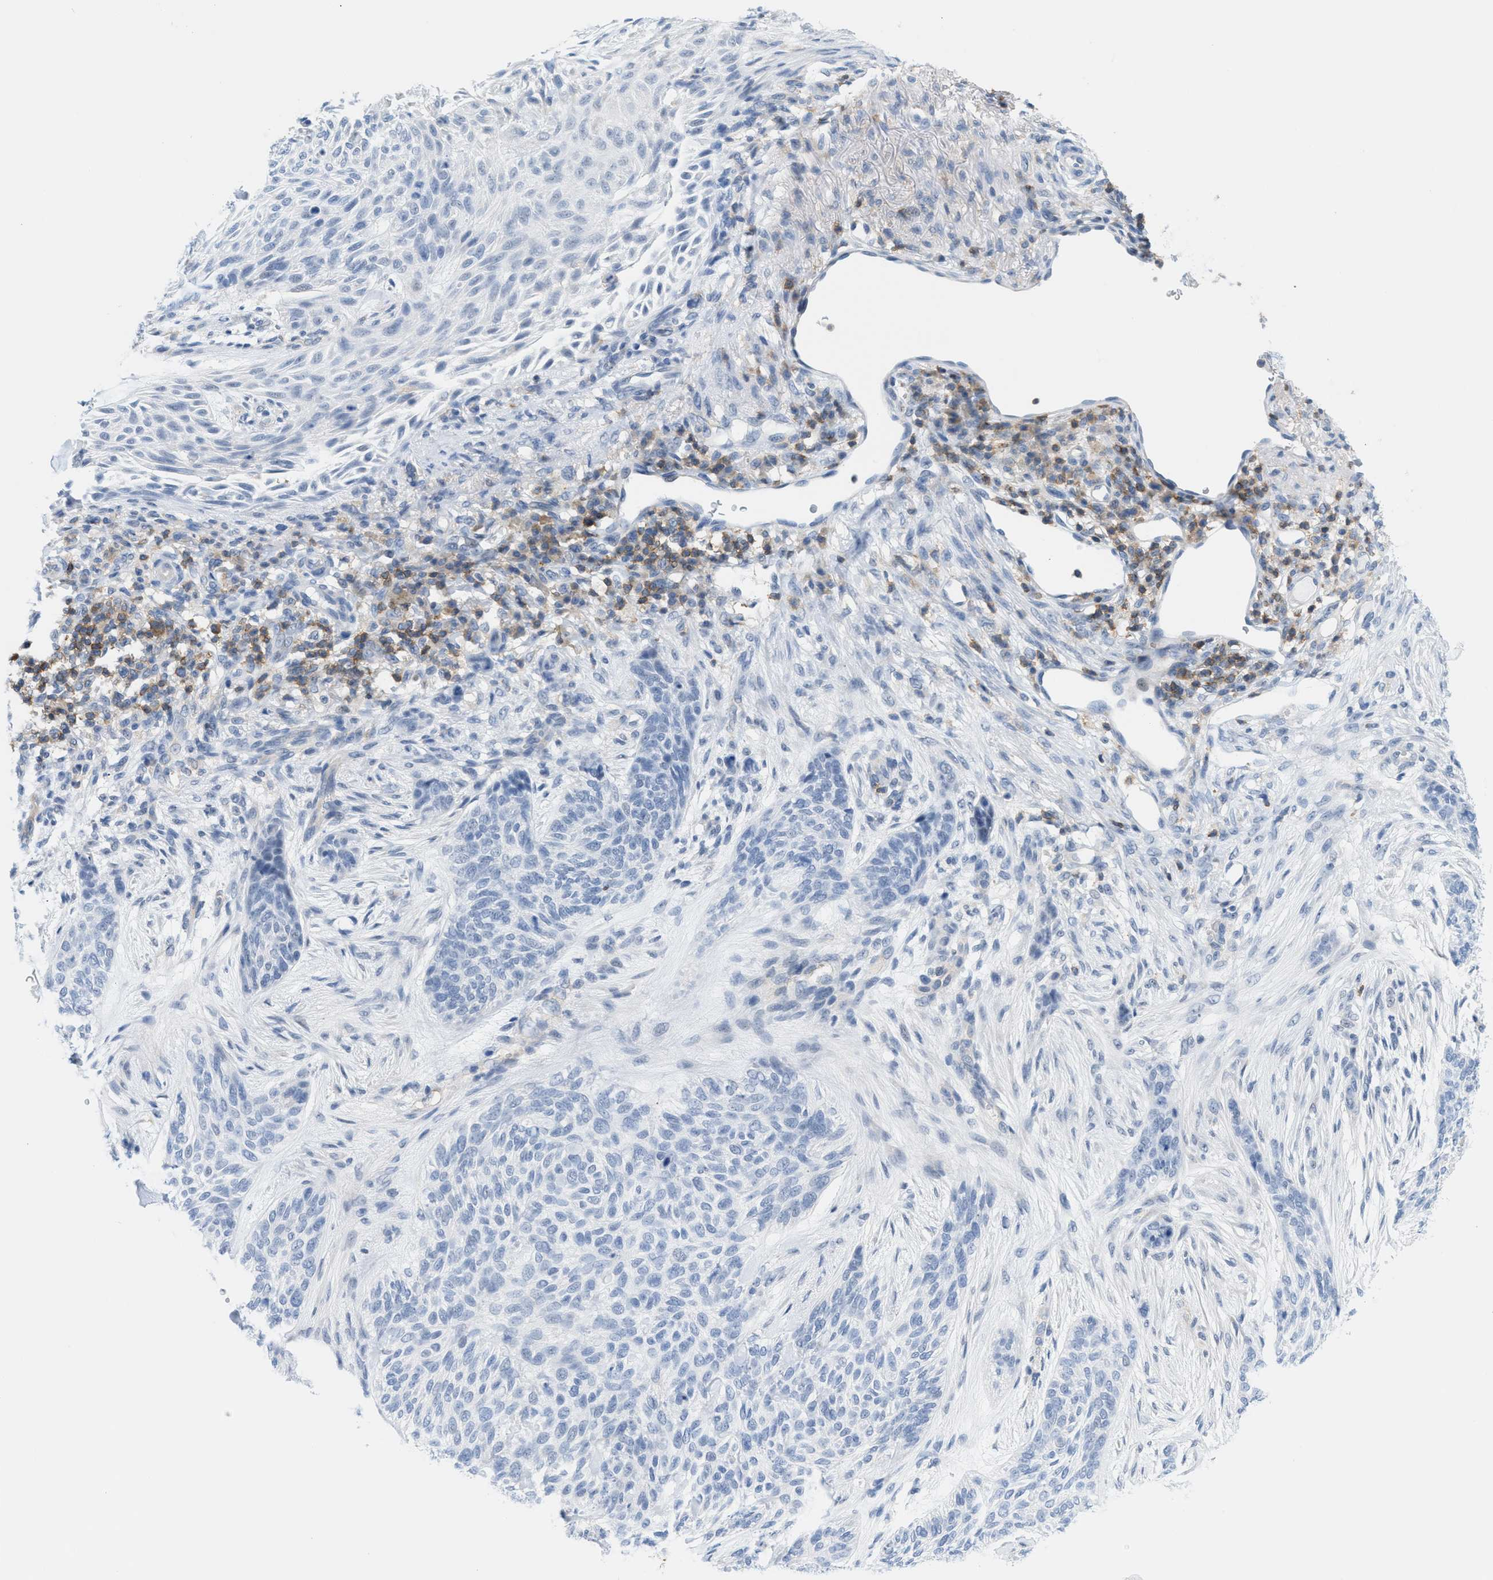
{"staining": {"intensity": "negative", "quantity": "none", "location": "none"}, "tissue": "skin cancer", "cell_type": "Tumor cells", "image_type": "cancer", "snomed": [{"axis": "morphology", "description": "Basal cell carcinoma"}, {"axis": "topography", "description": "Skin"}], "caption": "Tumor cells are negative for protein expression in human basal cell carcinoma (skin).", "gene": "IL16", "patient": {"sex": "male", "age": 55}}